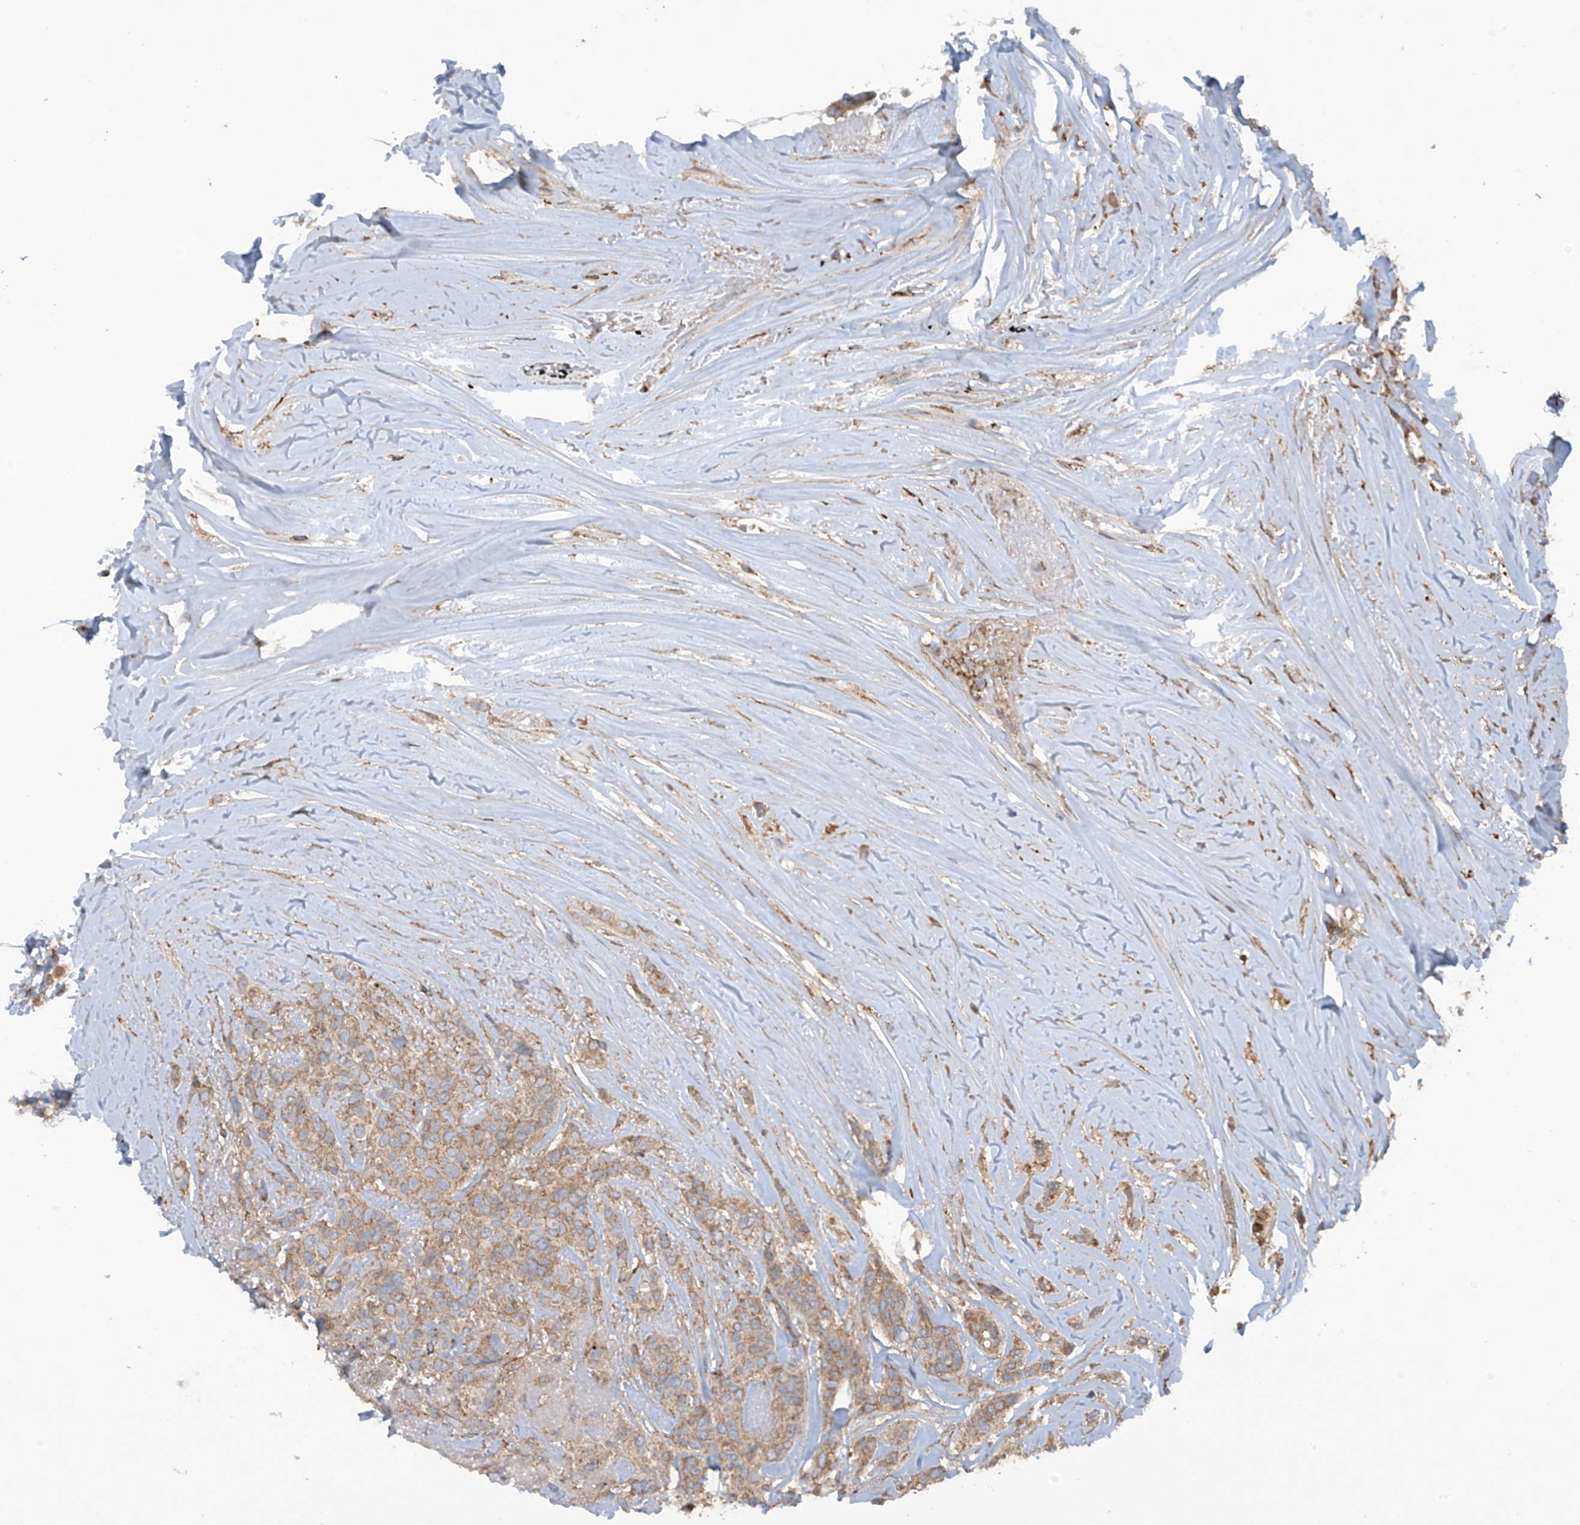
{"staining": {"intensity": "moderate", "quantity": ">75%", "location": "cytoplasmic/membranous"}, "tissue": "breast cancer", "cell_type": "Tumor cells", "image_type": "cancer", "snomed": [{"axis": "morphology", "description": "Lobular carcinoma"}, {"axis": "topography", "description": "Breast"}], "caption": "Immunohistochemistry of human lobular carcinoma (breast) demonstrates medium levels of moderate cytoplasmic/membranous expression in about >75% of tumor cells.", "gene": "COX10", "patient": {"sex": "female", "age": 51}}